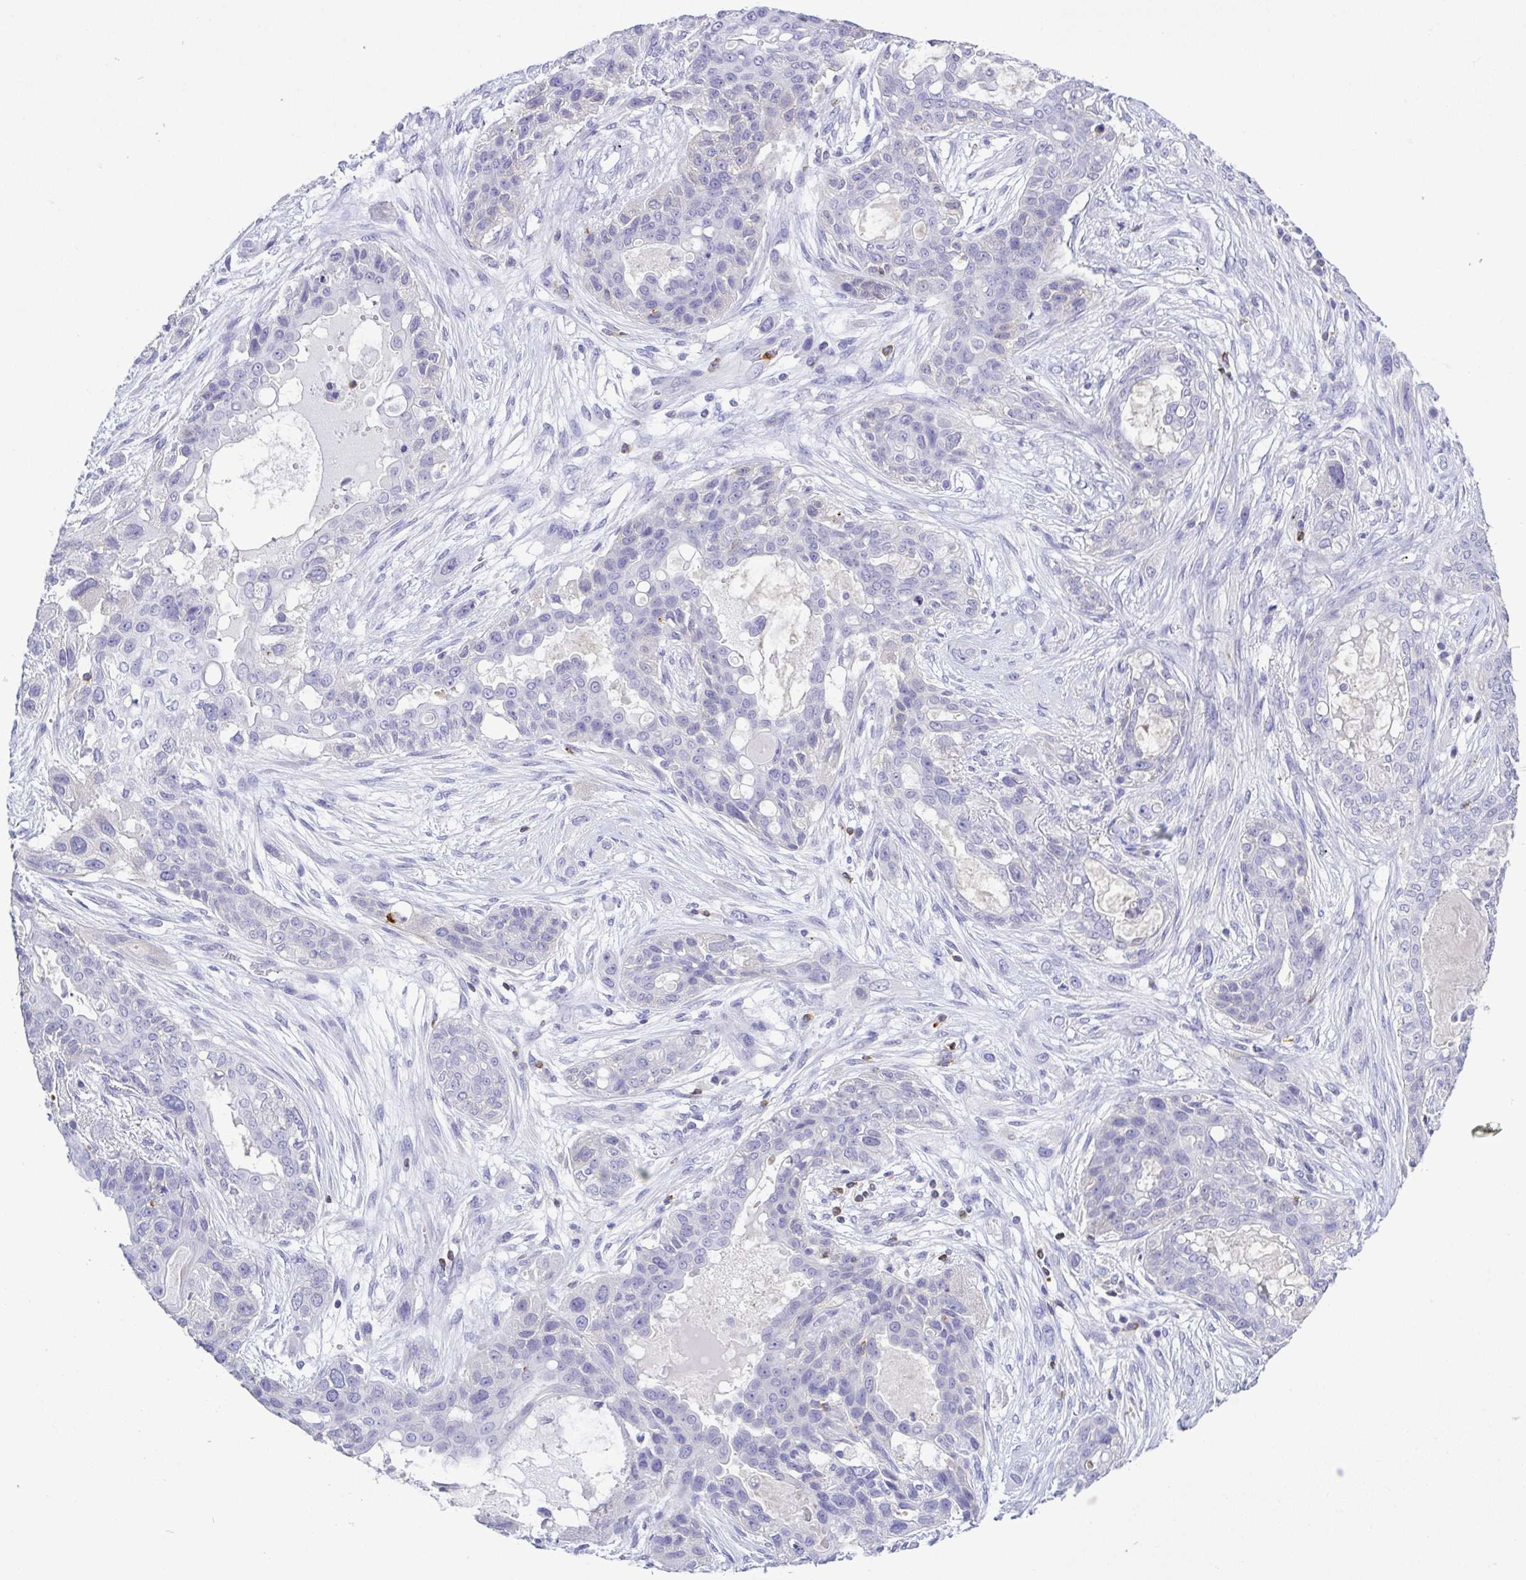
{"staining": {"intensity": "negative", "quantity": "none", "location": "none"}, "tissue": "lung cancer", "cell_type": "Tumor cells", "image_type": "cancer", "snomed": [{"axis": "morphology", "description": "Squamous cell carcinoma, NOS"}, {"axis": "topography", "description": "Lung"}], "caption": "Immunohistochemistry (IHC) of human squamous cell carcinoma (lung) displays no staining in tumor cells.", "gene": "PGLYRP1", "patient": {"sex": "female", "age": 70}}